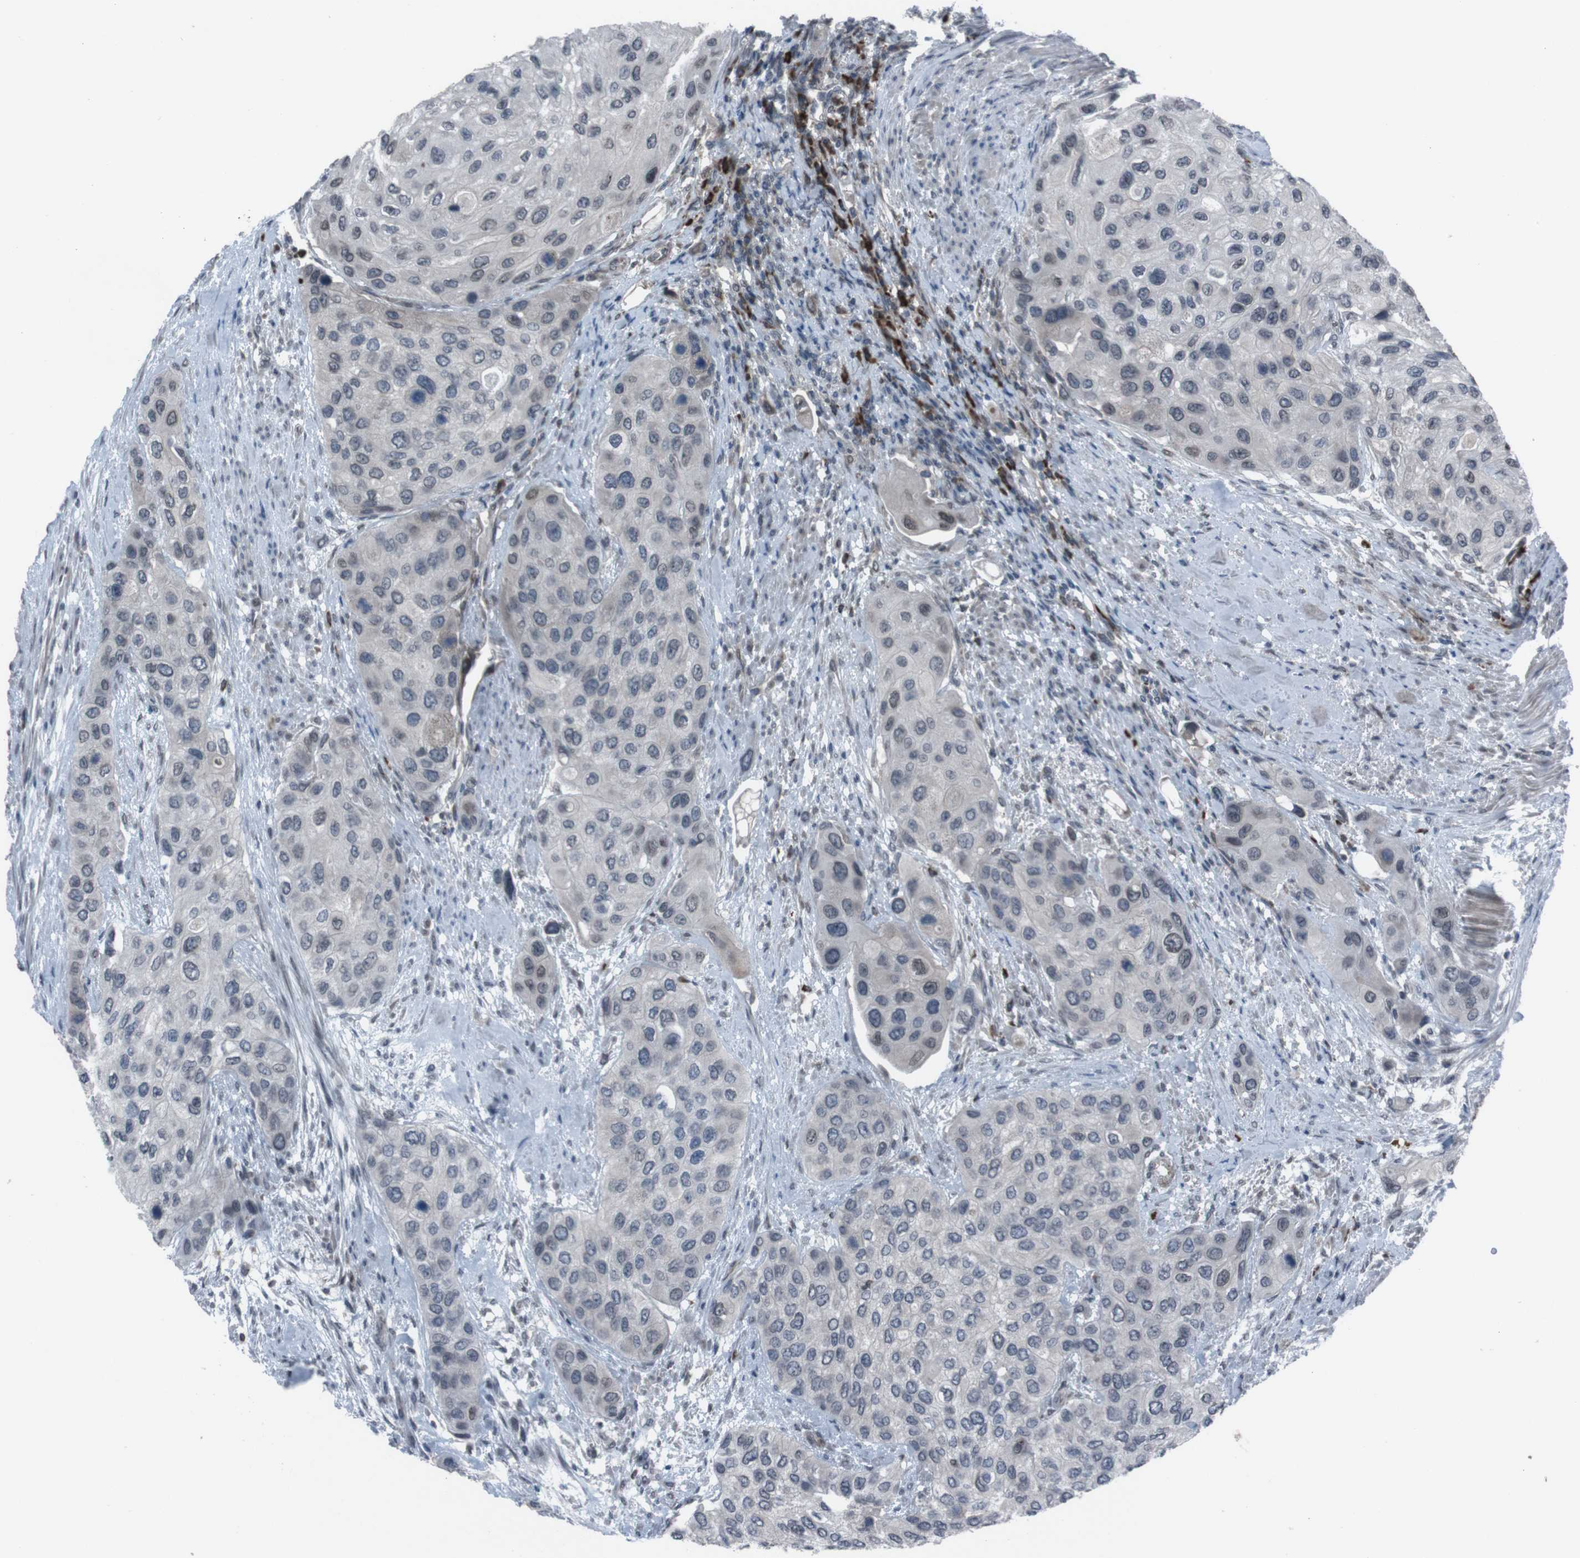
{"staining": {"intensity": "negative", "quantity": "none", "location": "none"}, "tissue": "urothelial cancer", "cell_type": "Tumor cells", "image_type": "cancer", "snomed": [{"axis": "morphology", "description": "Urothelial carcinoma, High grade"}, {"axis": "topography", "description": "Urinary bladder"}], "caption": "Tumor cells are negative for protein expression in human urothelial carcinoma (high-grade). (Brightfield microscopy of DAB immunohistochemistry (IHC) at high magnification).", "gene": "SS18L1", "patient": {"sex": "female", "age": 56}}